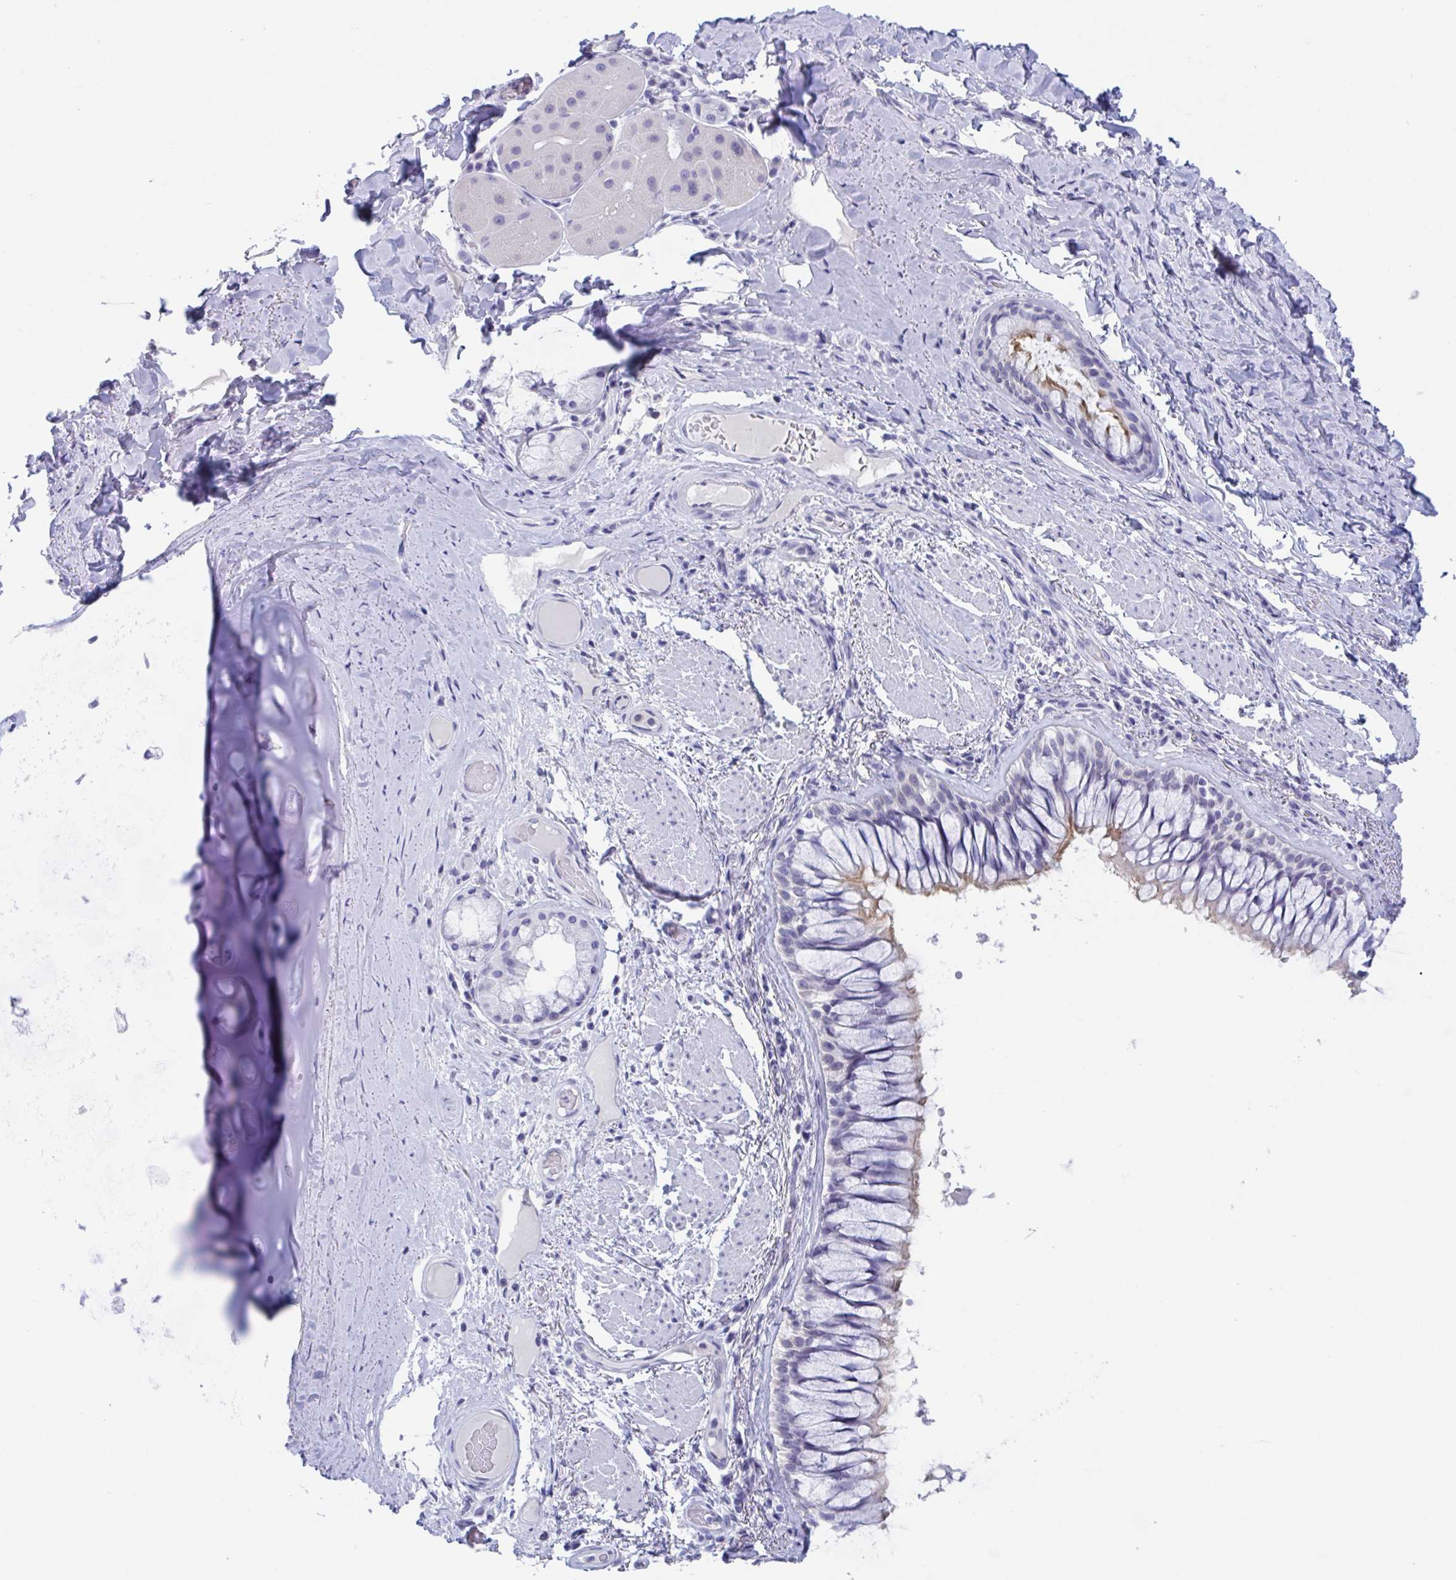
{"staining": {"intensity": "negative", "quantity": "none", "location": "none"}, "tissue": "adipose tissue", "cell_type": "Adipocytes", "image_type": "normal", "snomed": [{"axis": "morphology", "description": "Normal tissue, NOS"}, {"axis": "topography", "description": "Cartilage tissue"}, {"axis": "topography", "description": "Bronchus"}], "caption": "Immunohistochemical staining of benign adipose tissue exhibits no significant expression in adipocytes. (DAB (3,3'-diaminobenzidine) immunohistochemistry (IHC) with hematoxylin counter stain).", "gene": "CDX4", "patient": {"sex": "male", "age": 64}}